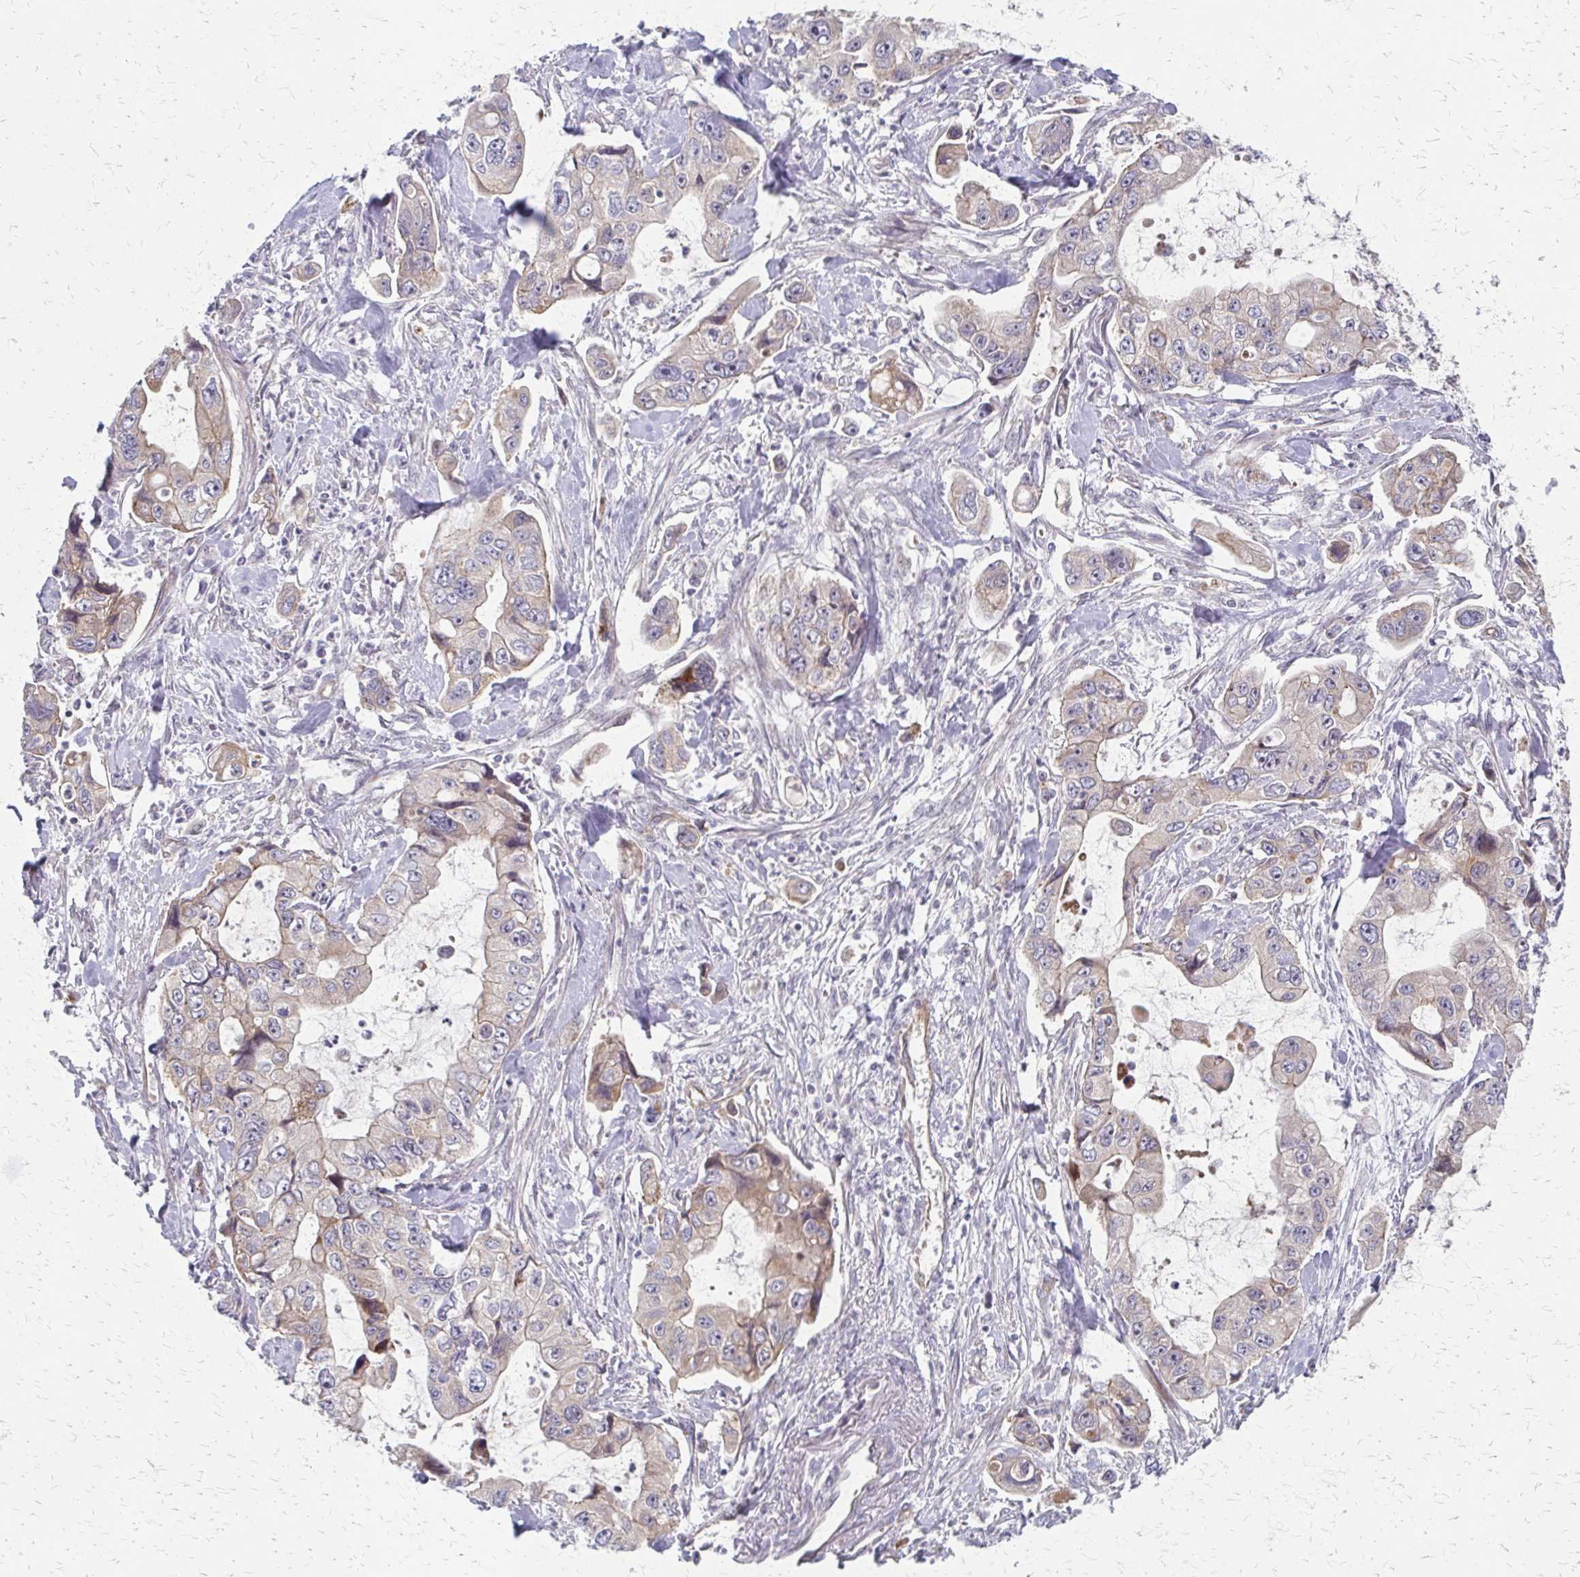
{"staining": {"intensity": "weak", "quantity": ">75%", "location": "cytoplasmic/membranous"}, "tissue": "stomach cancer", "cell_type": "Tumor cells", "image_type": "cancer", "snomed": [{"axis": "morphology", "description": "Adenocarcinoma, NOS"}, {"axis": "topography", "description": "Pancreas"}, {"axis": "topography", "description": "Stomach, upper"}, {"axis": "topography", "description": "Stomach"}], "caption": "Tumor cells demonstrate weak cytoplasmic/membranous staining in approximately >75% of cells in stomach adenocarcinoma. (Brightfield microscopy of DAB IHC at high magnification).", "gene": "ZNF383", "patient": {"sex": "male", "age": 77}}